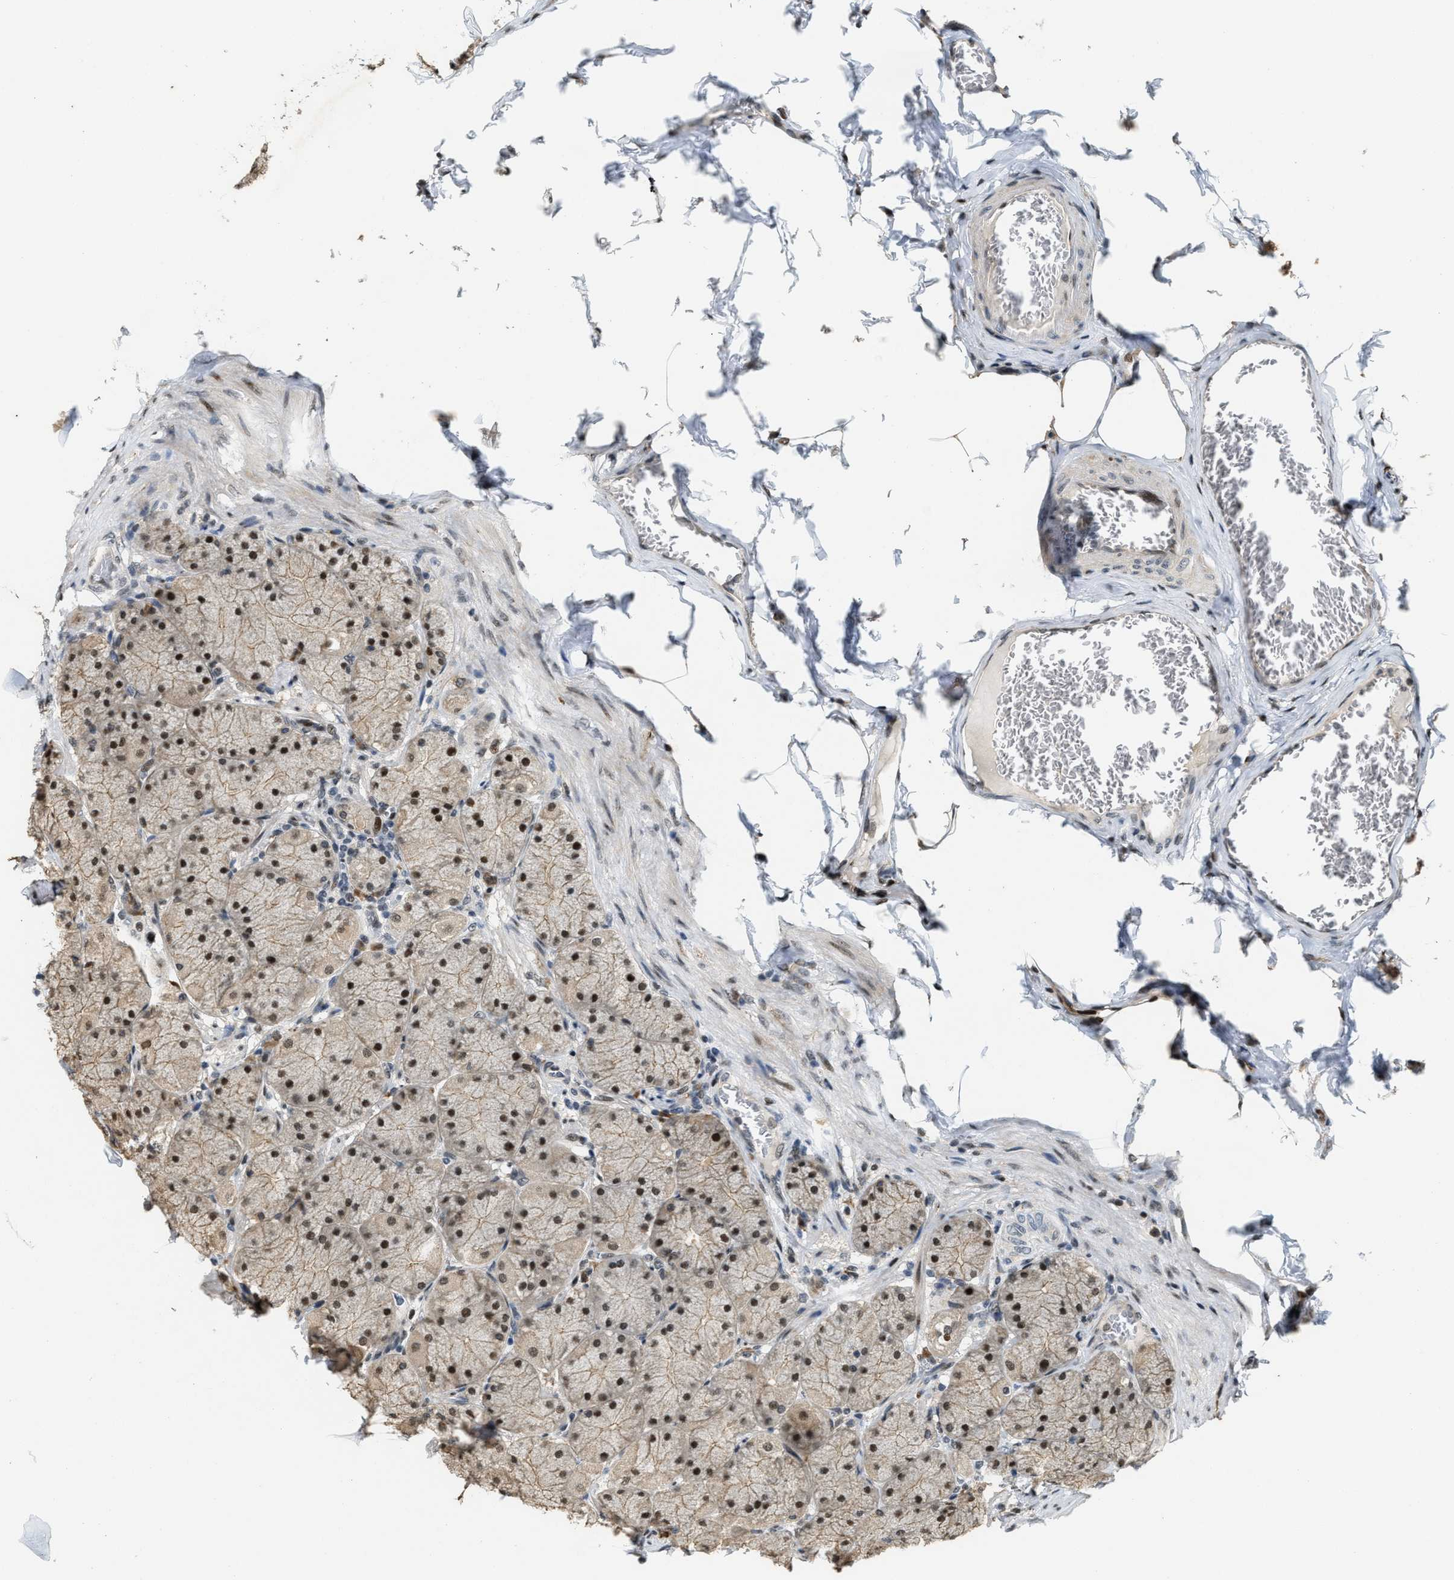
{"staining": {"intensity": "strong", "quantity": ">75%", "location": "nuclear"}, "tissue": "stomach", "cell_type": "Glandular cells", "image_type": "normal", "snomed": [{"axis": "morphology", "description": "Normal tissue, NOS"}, {"axis": "topography", "description": "Stomach, upper"}], "caption": "IHC of unremarkable human stomach shows high levels of strong nuclear positivity in about >75% of glandular cells. (DAB IHC with brightfield microscopy, high magnification).", "gene": "SERTAD2", "patient": {"sex": "female", "age": 56}}